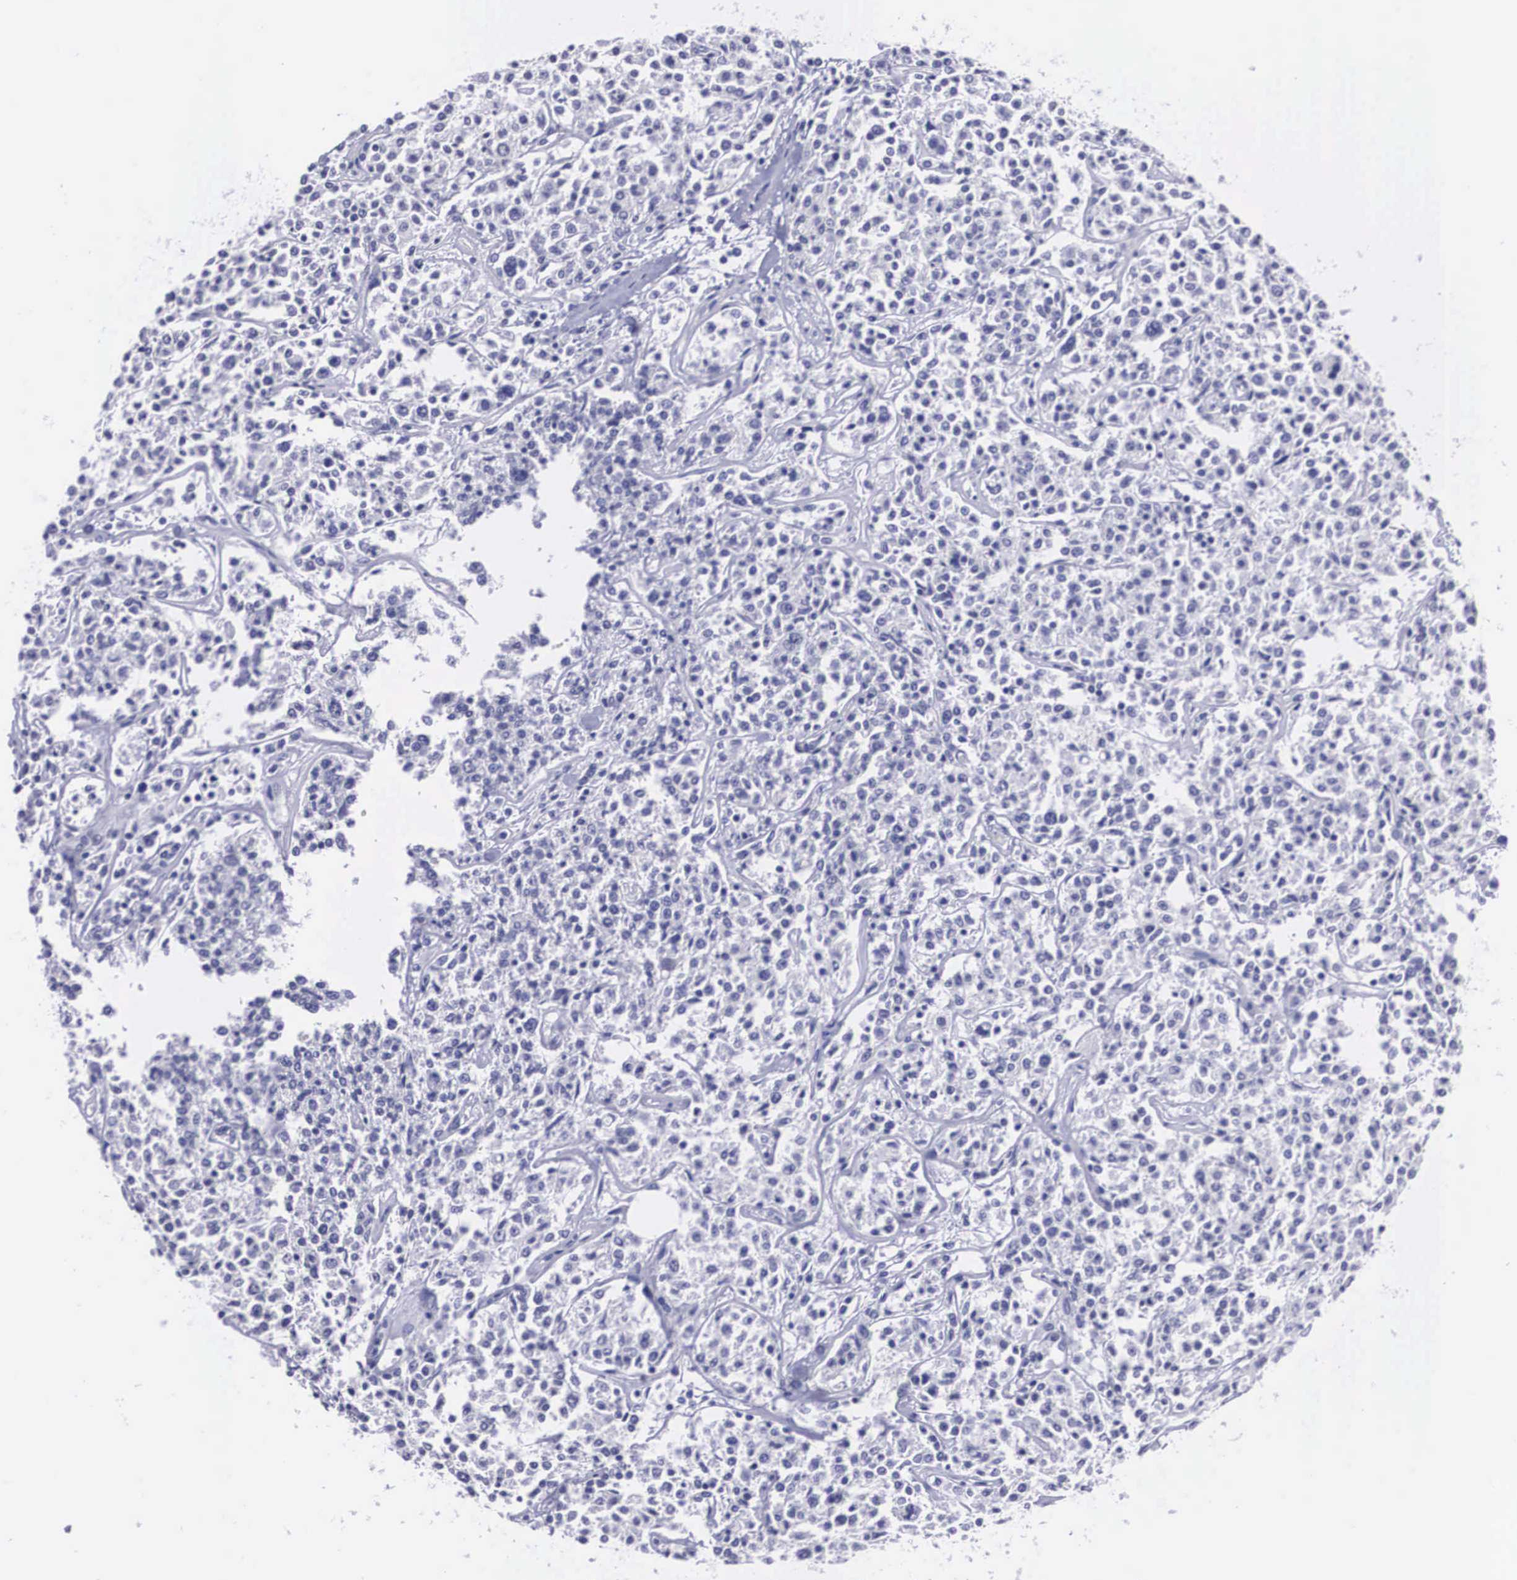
{"staining": {"intensity": "negative", "quantity": "none", "location": "none"}, "tissue": "lymphoma", "cell_type": "Tumor cells", "image_type": "cancer", "snomed": [{"axis": "morphology", "description": "Malignant lymphoma, non-Hodgkin's type, Low grade"}, {"axis": "topography", "description": "Small intestine"}], "caption": "Malignant lymphoma, non-Hodgkin's type (low-grade) stained for a protein using IHC displays no positivity tumor cells.", "gene": "C22orf31", "patient": {"sex": "female", "age": 59}}